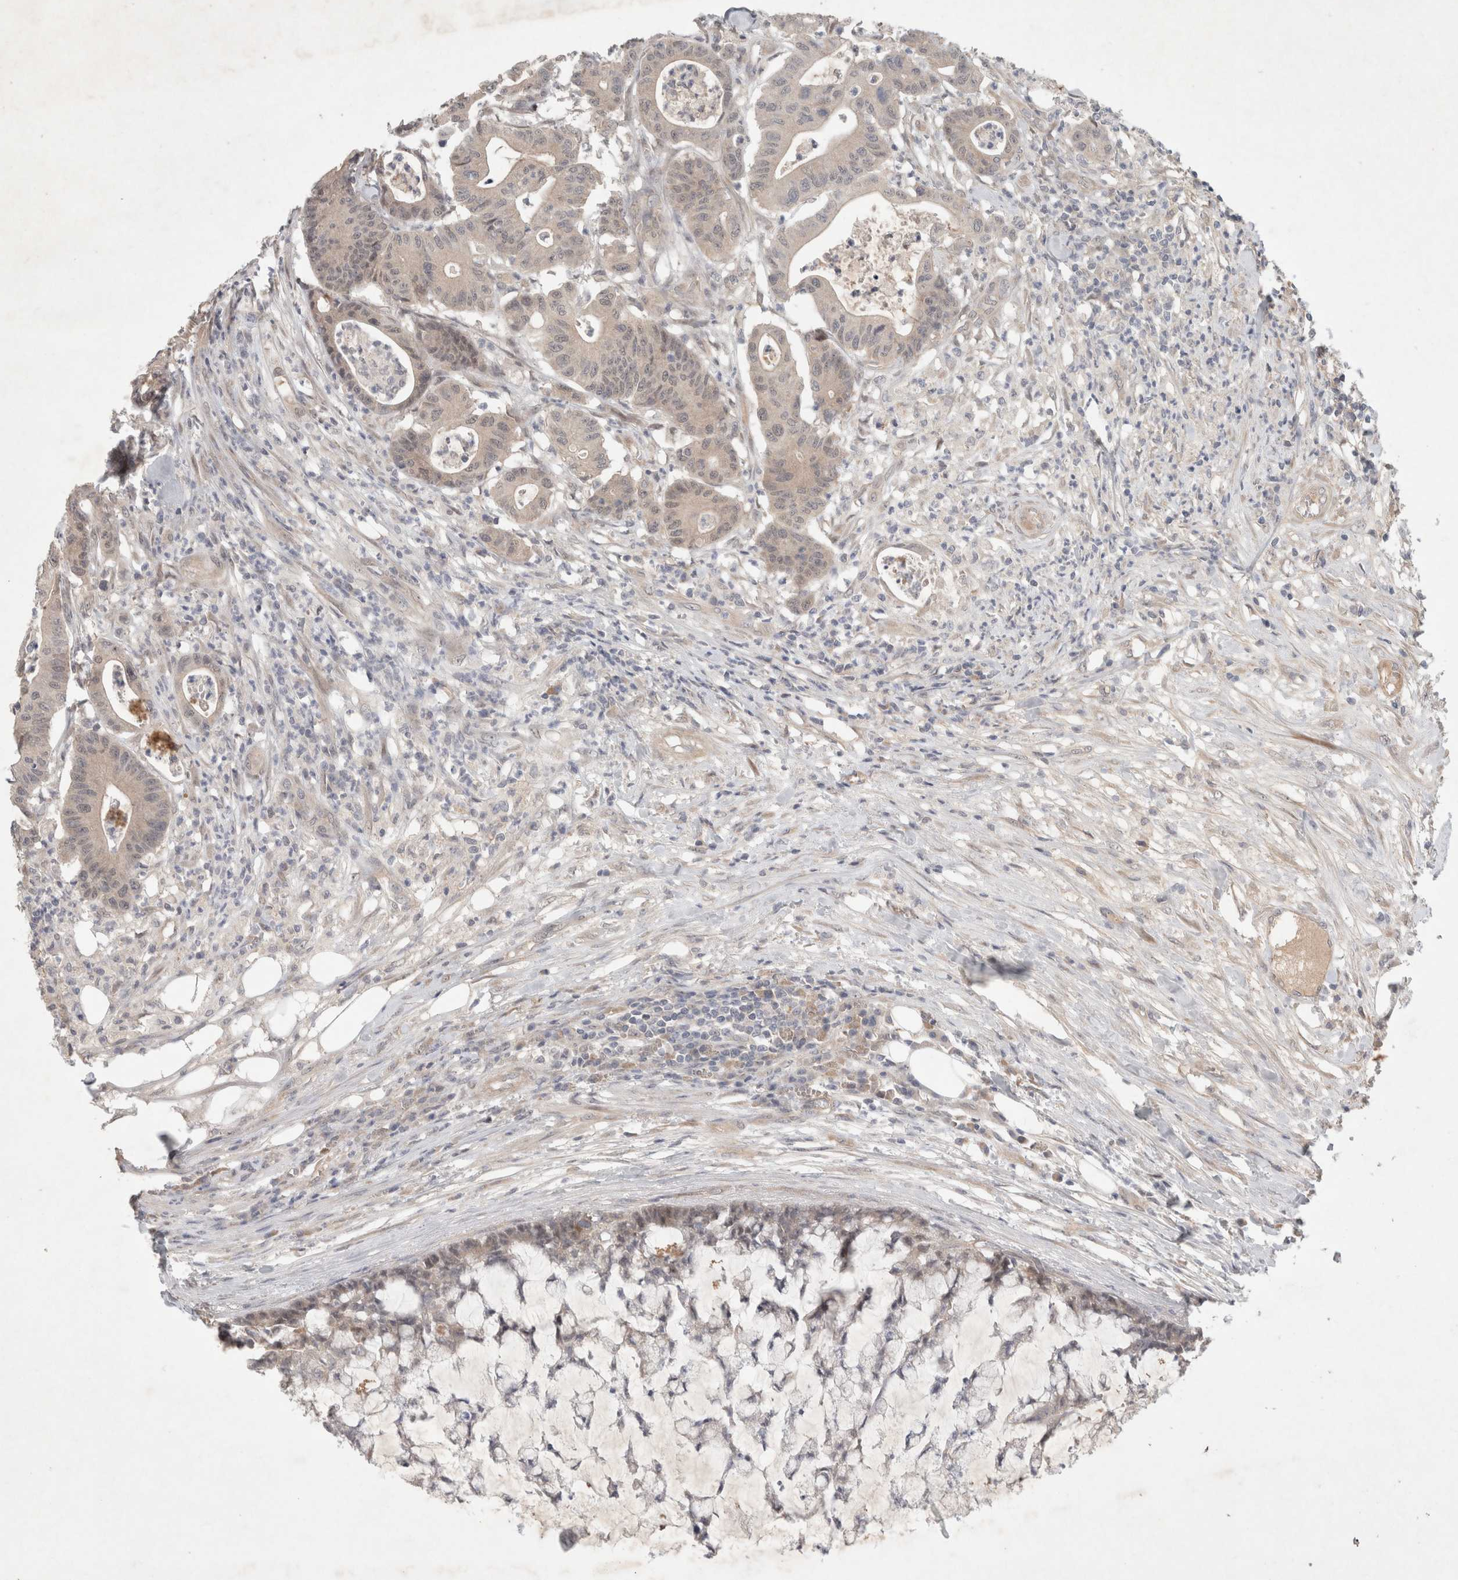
{"staining": {"intensity": "weak", "quantity": "25%-75%", "location": "cytoplasmic/membranous"}, "tissue": "colorectal cancer", "cell_type": "Tumor cells", "image_type": "cancer", "snomed": [{"axis": "morphology", "description": "Adenocarcinoma, NOS"}, {"axis": "topography", "description": "Colon"}], "caption": "The immunohistochemical stain highlights weak cytoplasmic/membranous staining in tumor cells of colorectal cancer (adenocarcinoma) tissue.", "gene": "RASAL2", "patient": {"sex": "female", "age": 84}}